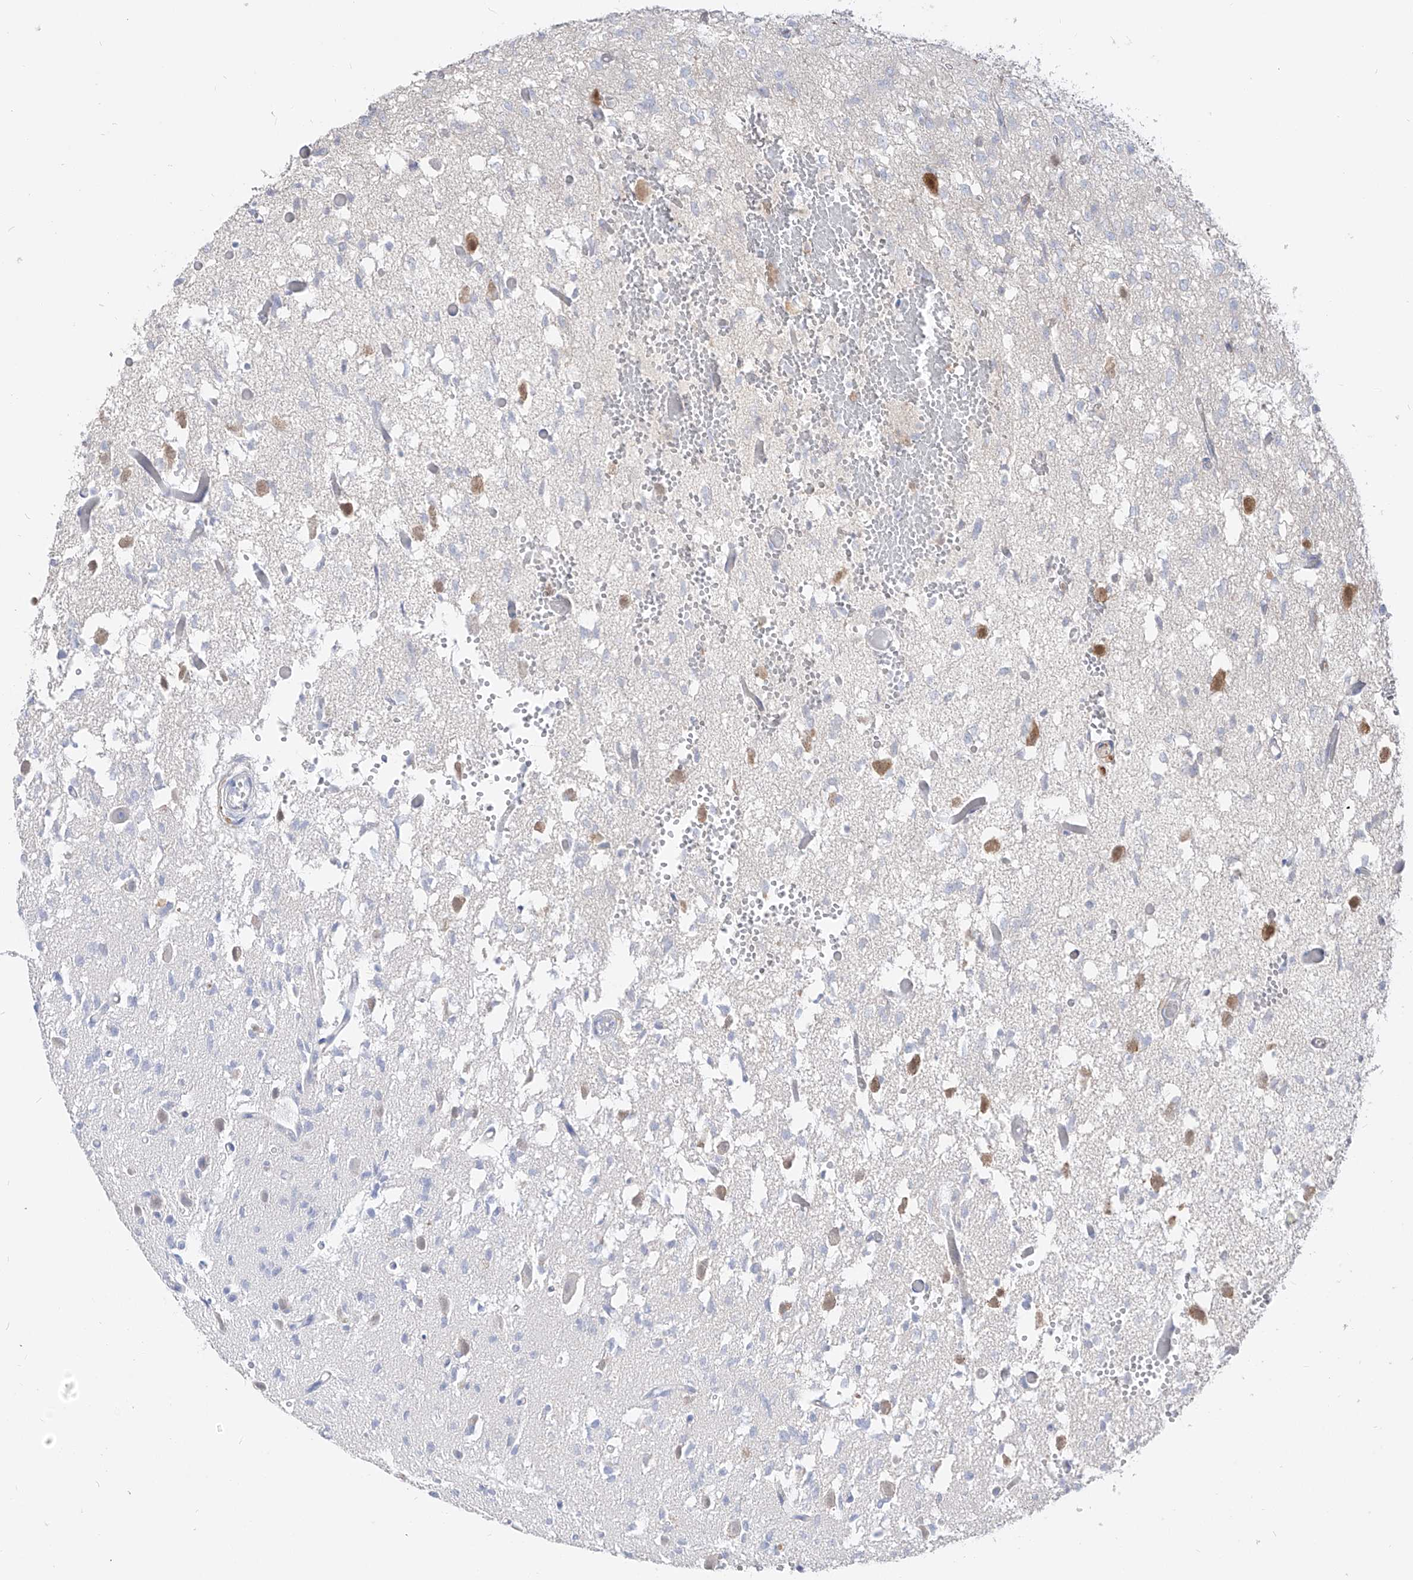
{"staining": {"intensity": "negative", "quantity": "none", "location": "none"}, "tissue": "glioma", "cell_type": "Tumor cells", "image_type": "cancer", "snomed": [{"axis": "morphology", "description": "Glioma, malignant, High grade"}, {"axis": "topography", "description": "Brain"}], "caption": "This is an immunohistochemistry (IHC) micrograph of human malignant glioma (high-grade). There is no staining in tumor cells.", "gene": "RBFOX3", "patient": {"sex": "female", "age": 59}}